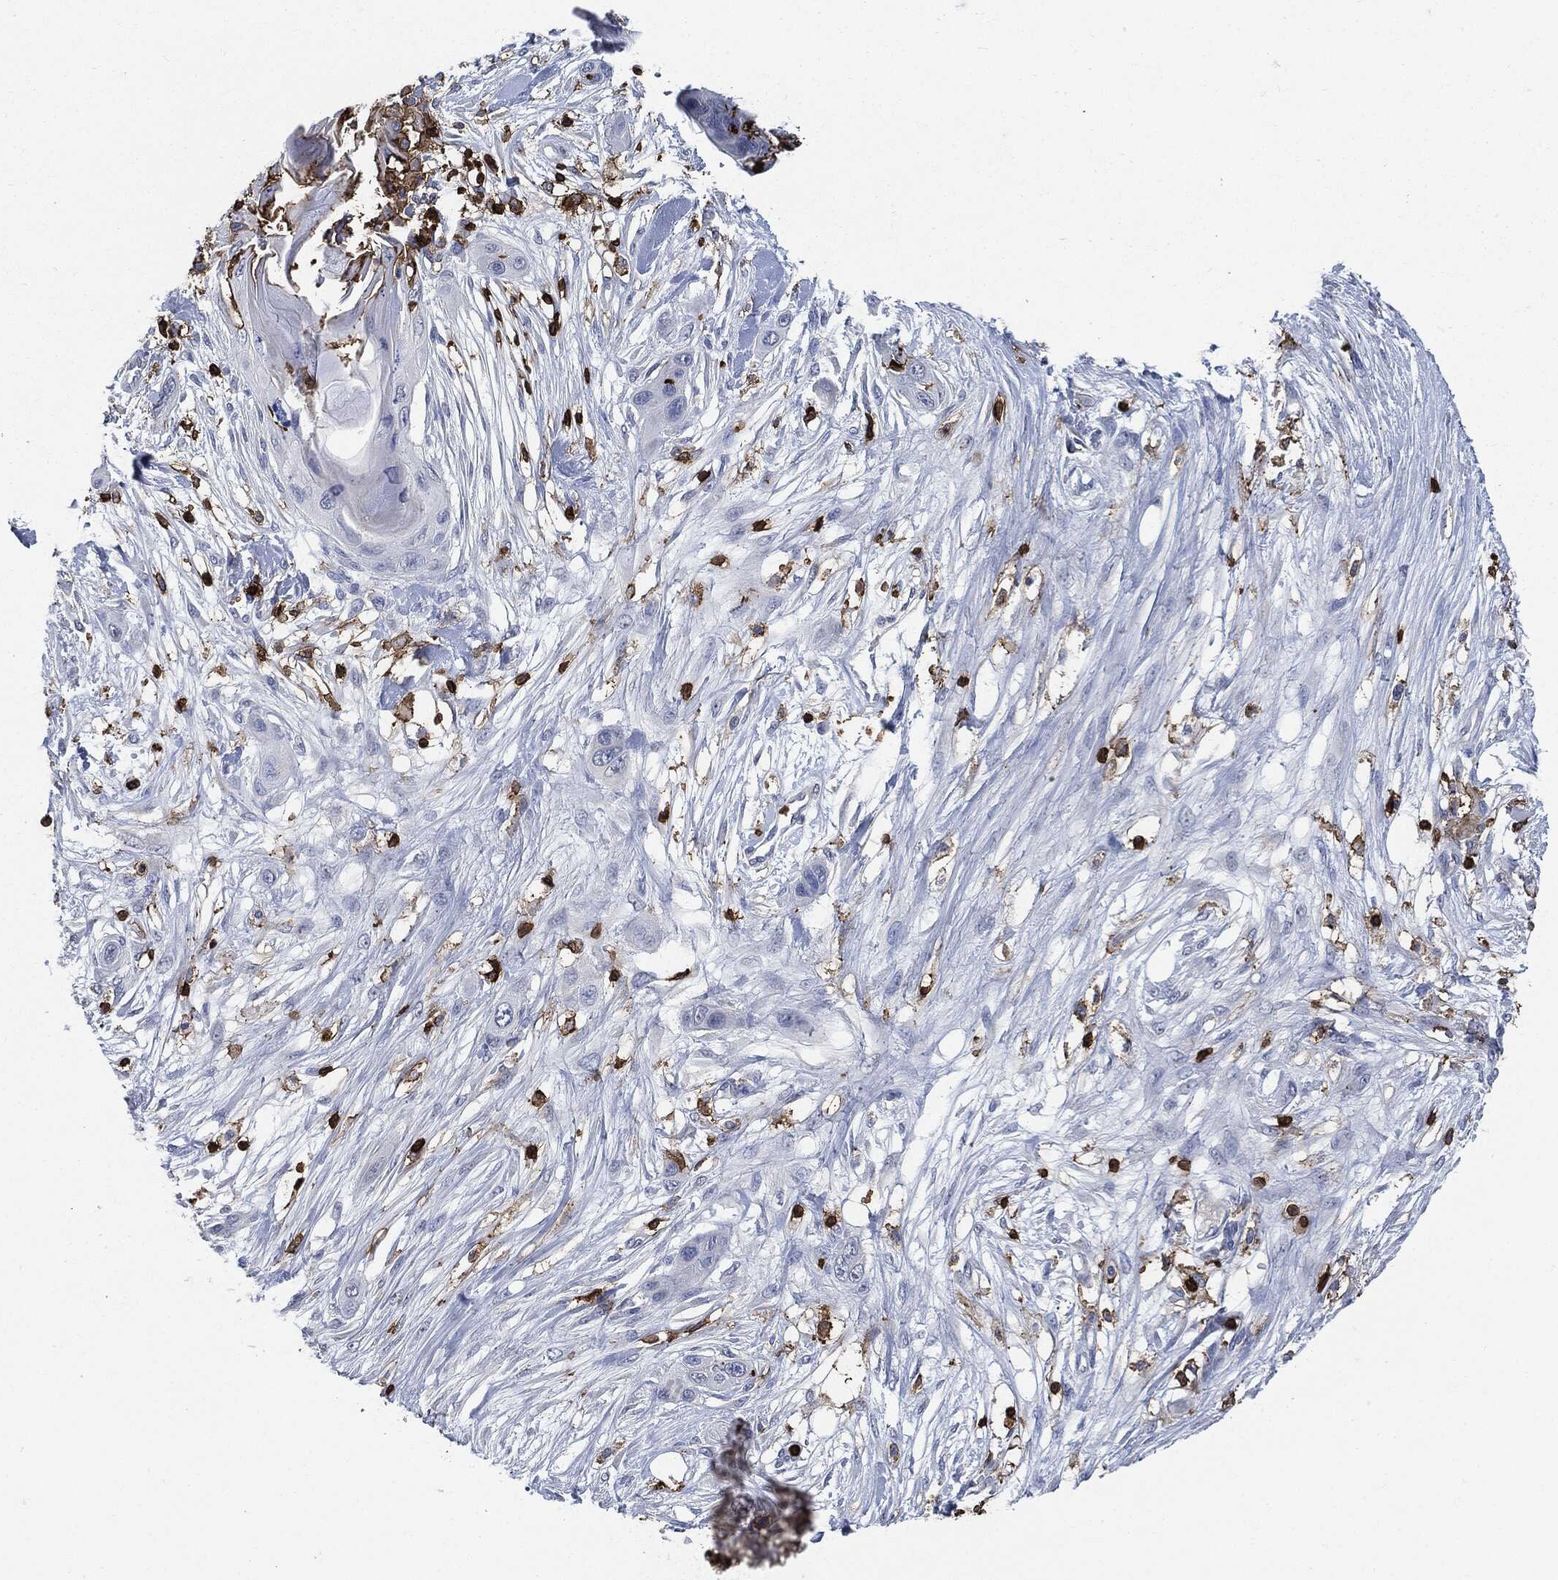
{"staining": {"intensity": "negative", "quantity": "none", "location": "none"}, "tissue": "skin cancer", "cell_type": "Tumor cells", "image_type": "cancer", "snomed": [{"axis": "morphology", "description": "Squamous cell carcinoma, NOS"}, {"axis": "topography", "description": "Skin"}], "caption": "A high-resolution image shows immunohistochemistry staining of skin squamous cell carcinoma, which demonstrates no significant expression in tumor cells.", "gene": "PTPRC", "patient": {"sex": "male", "age": 79}}